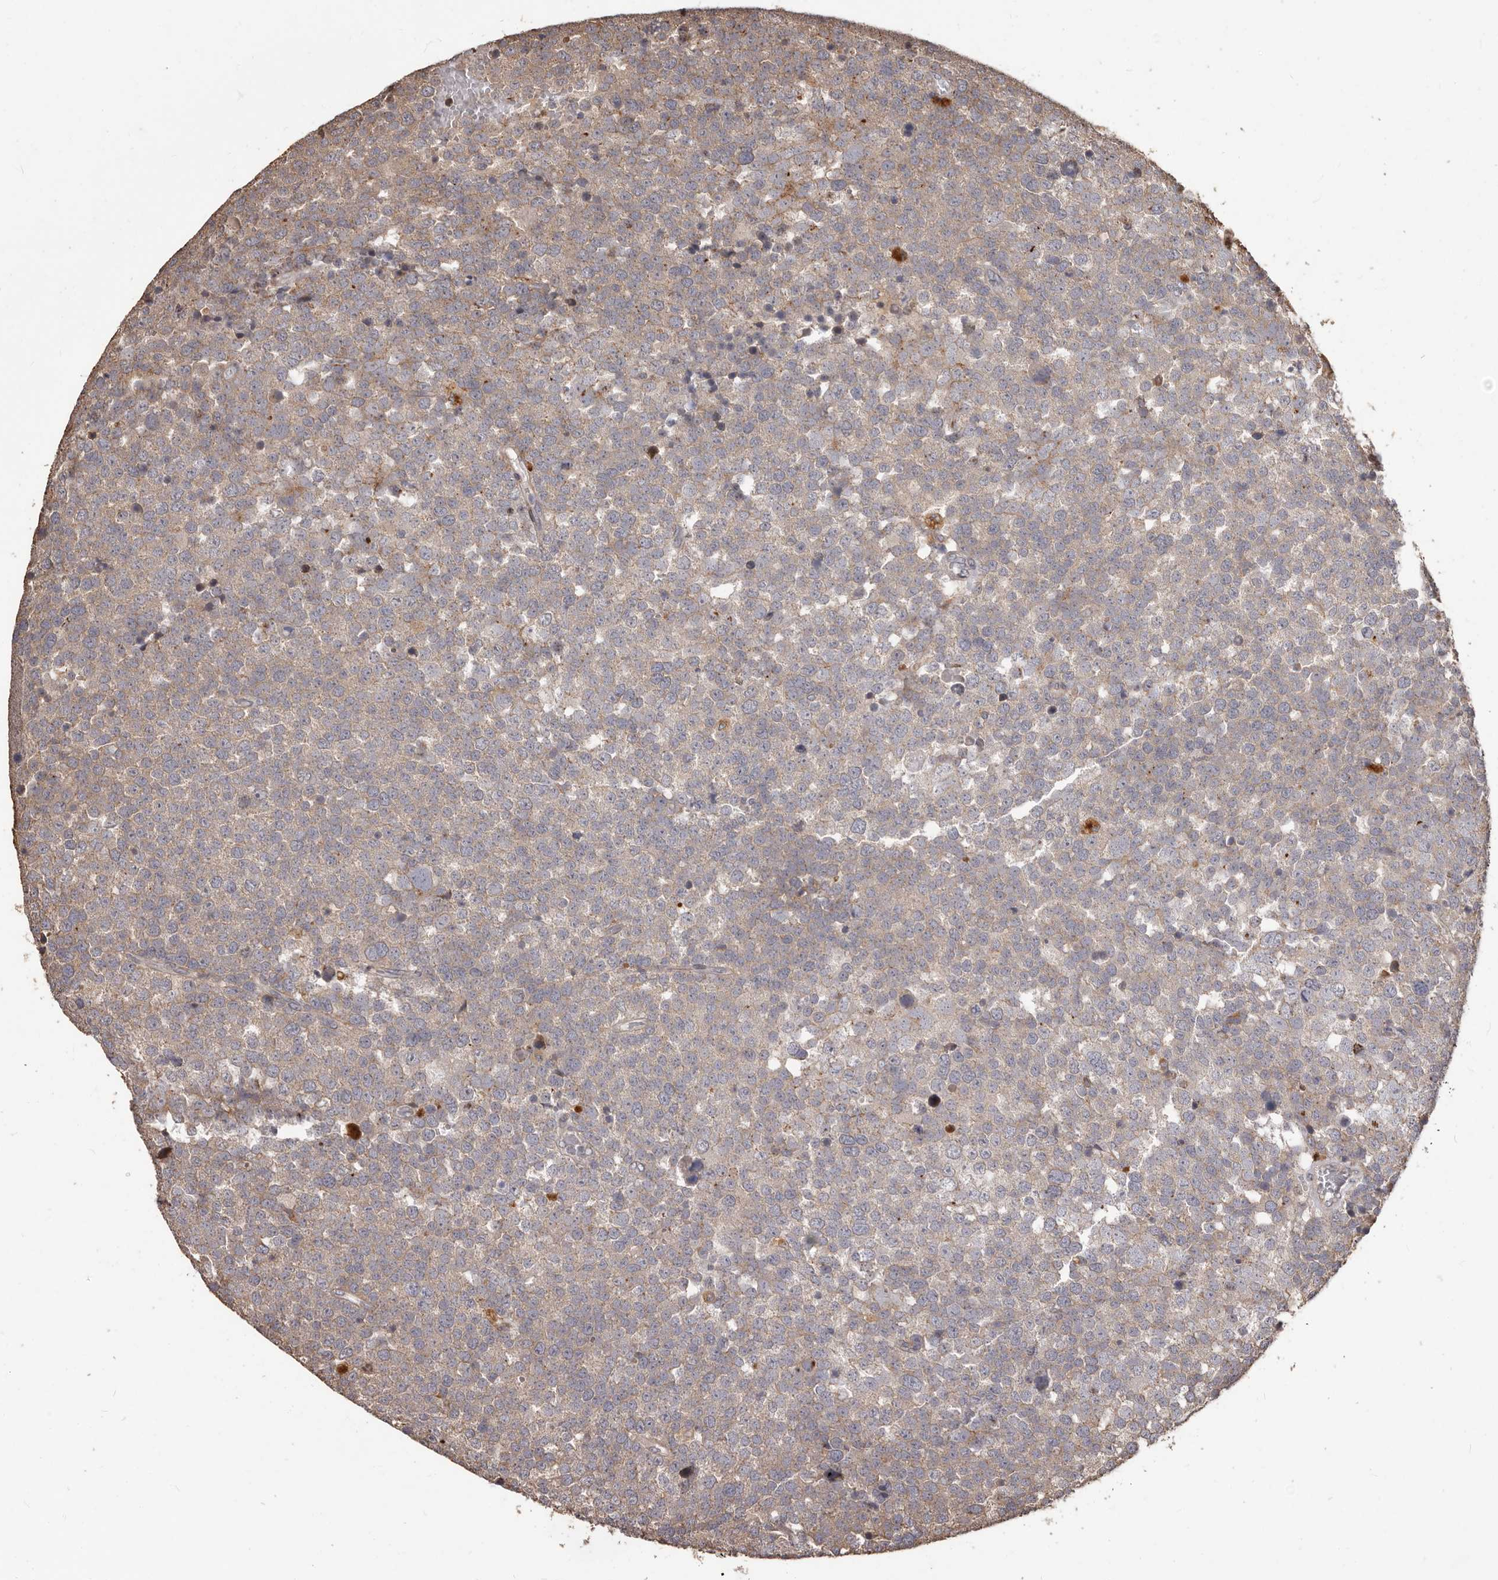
{"staining": {"intensity": "weak", "quantity": "25%-75%", "location": "cytoplasmic/membranous"}, "tissue": "testis cancer", "cell_type": "Tumor cells", "image_type": "cancer", "snomed": [{"axis": "morphology", "description": "Seminoma, NOS"}, {"axis": "topography", "description": "Testis"}], "caption": "Immunohistochemical staining of seminoma (testis) displays weak cytoplasmic/membranous protein expression in about 25%-75% of tumor cells.", "gene": "MTO1", "patient": {"sex": "male", "age": 71}}